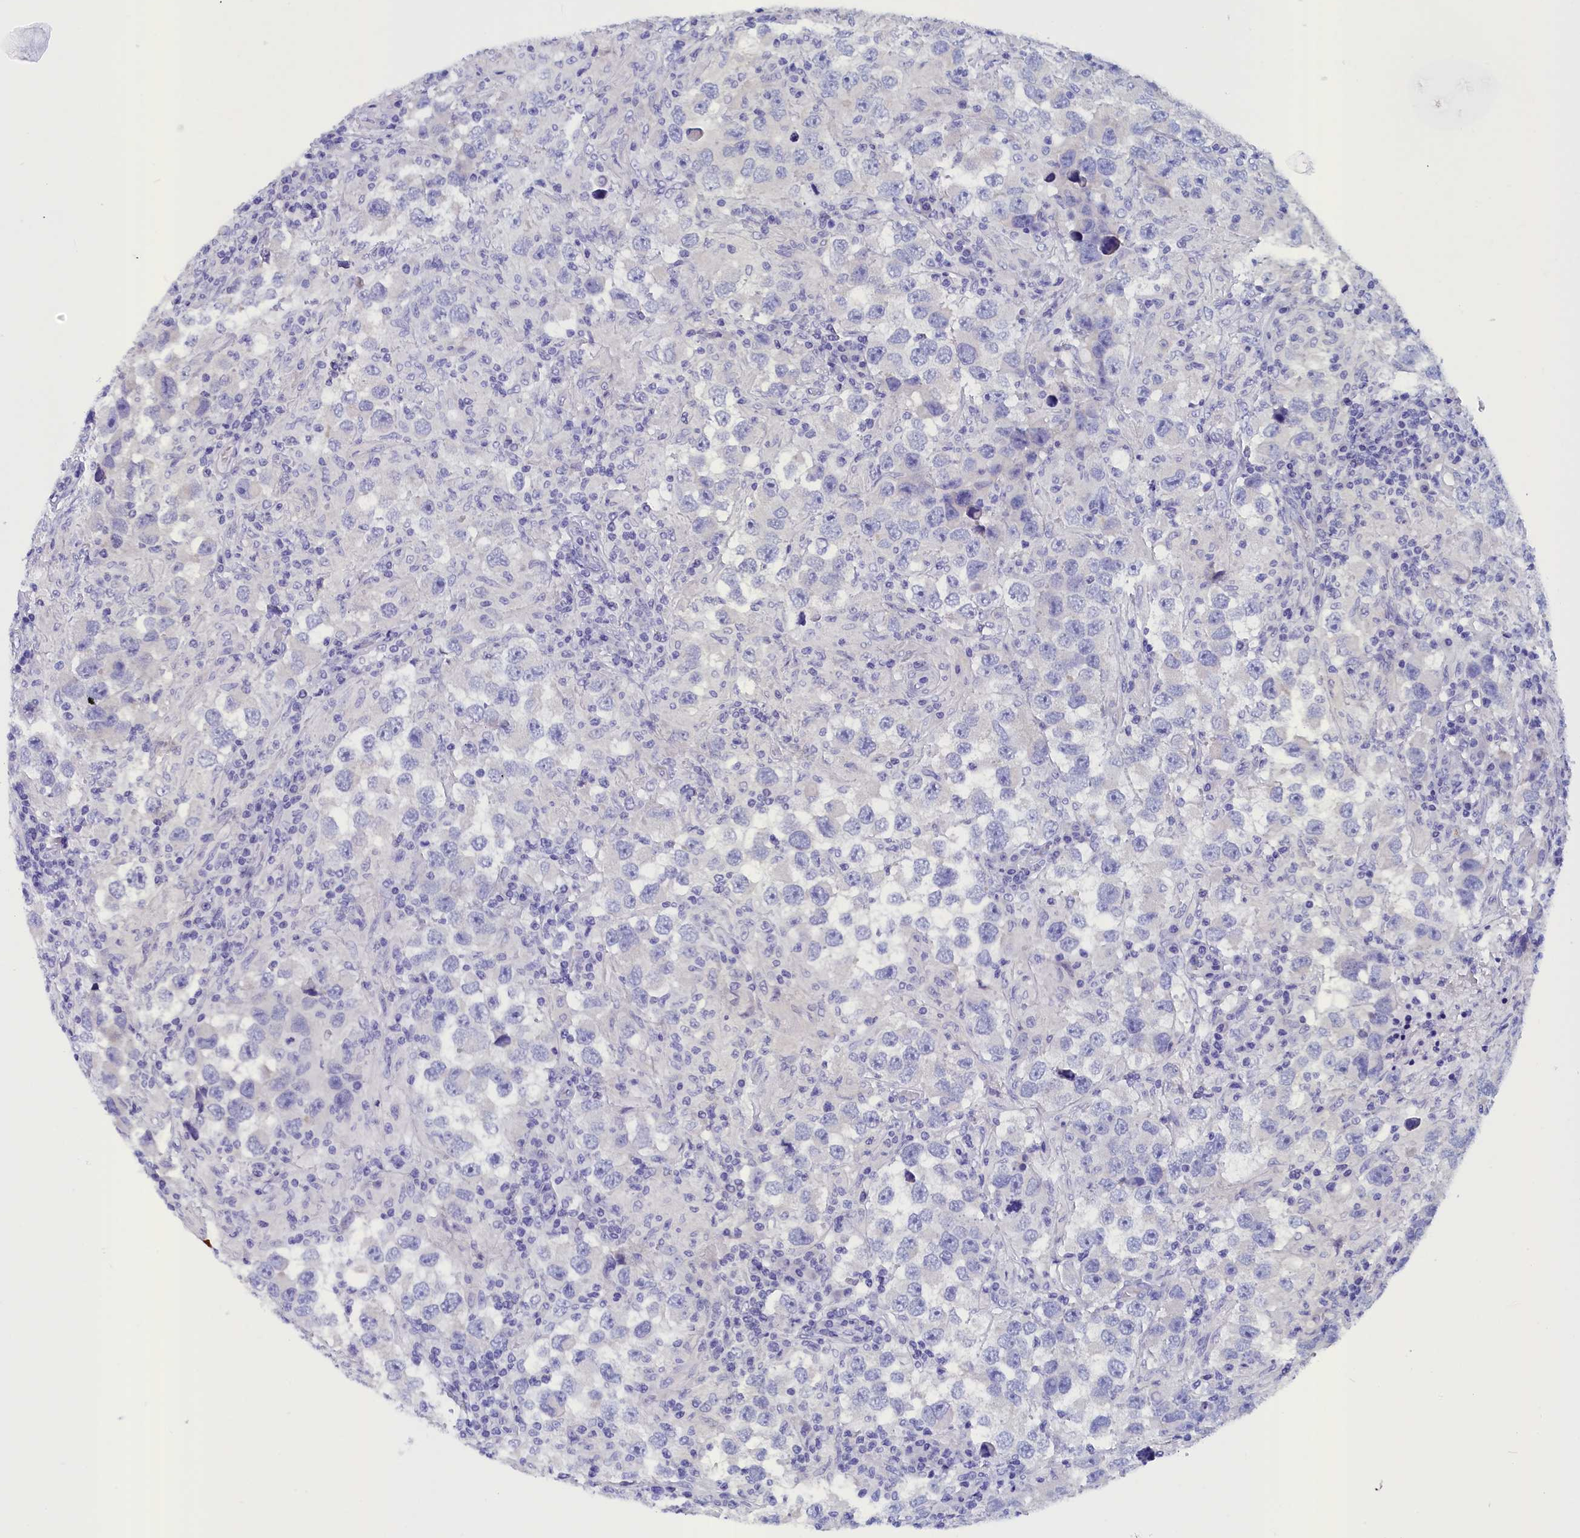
{"staining": {"intensity": "negative", "quantity": "none", "location": "none"}, "tissue": "testis cancer", "cell_type": "Tumor cells", "image_type": "cancer", "snomed": [{"axis": "morphology", "description": "Carcinoma, Embryonal, NOS"}, {"axis": "topography", "description": "Testis"}], "caption": "A micrograph of human embryonal carcinoma (testis) is negative for staining in tumor cells.", "gene": "ANKRD2", "patient": {"sex": "male", "age": 21}}